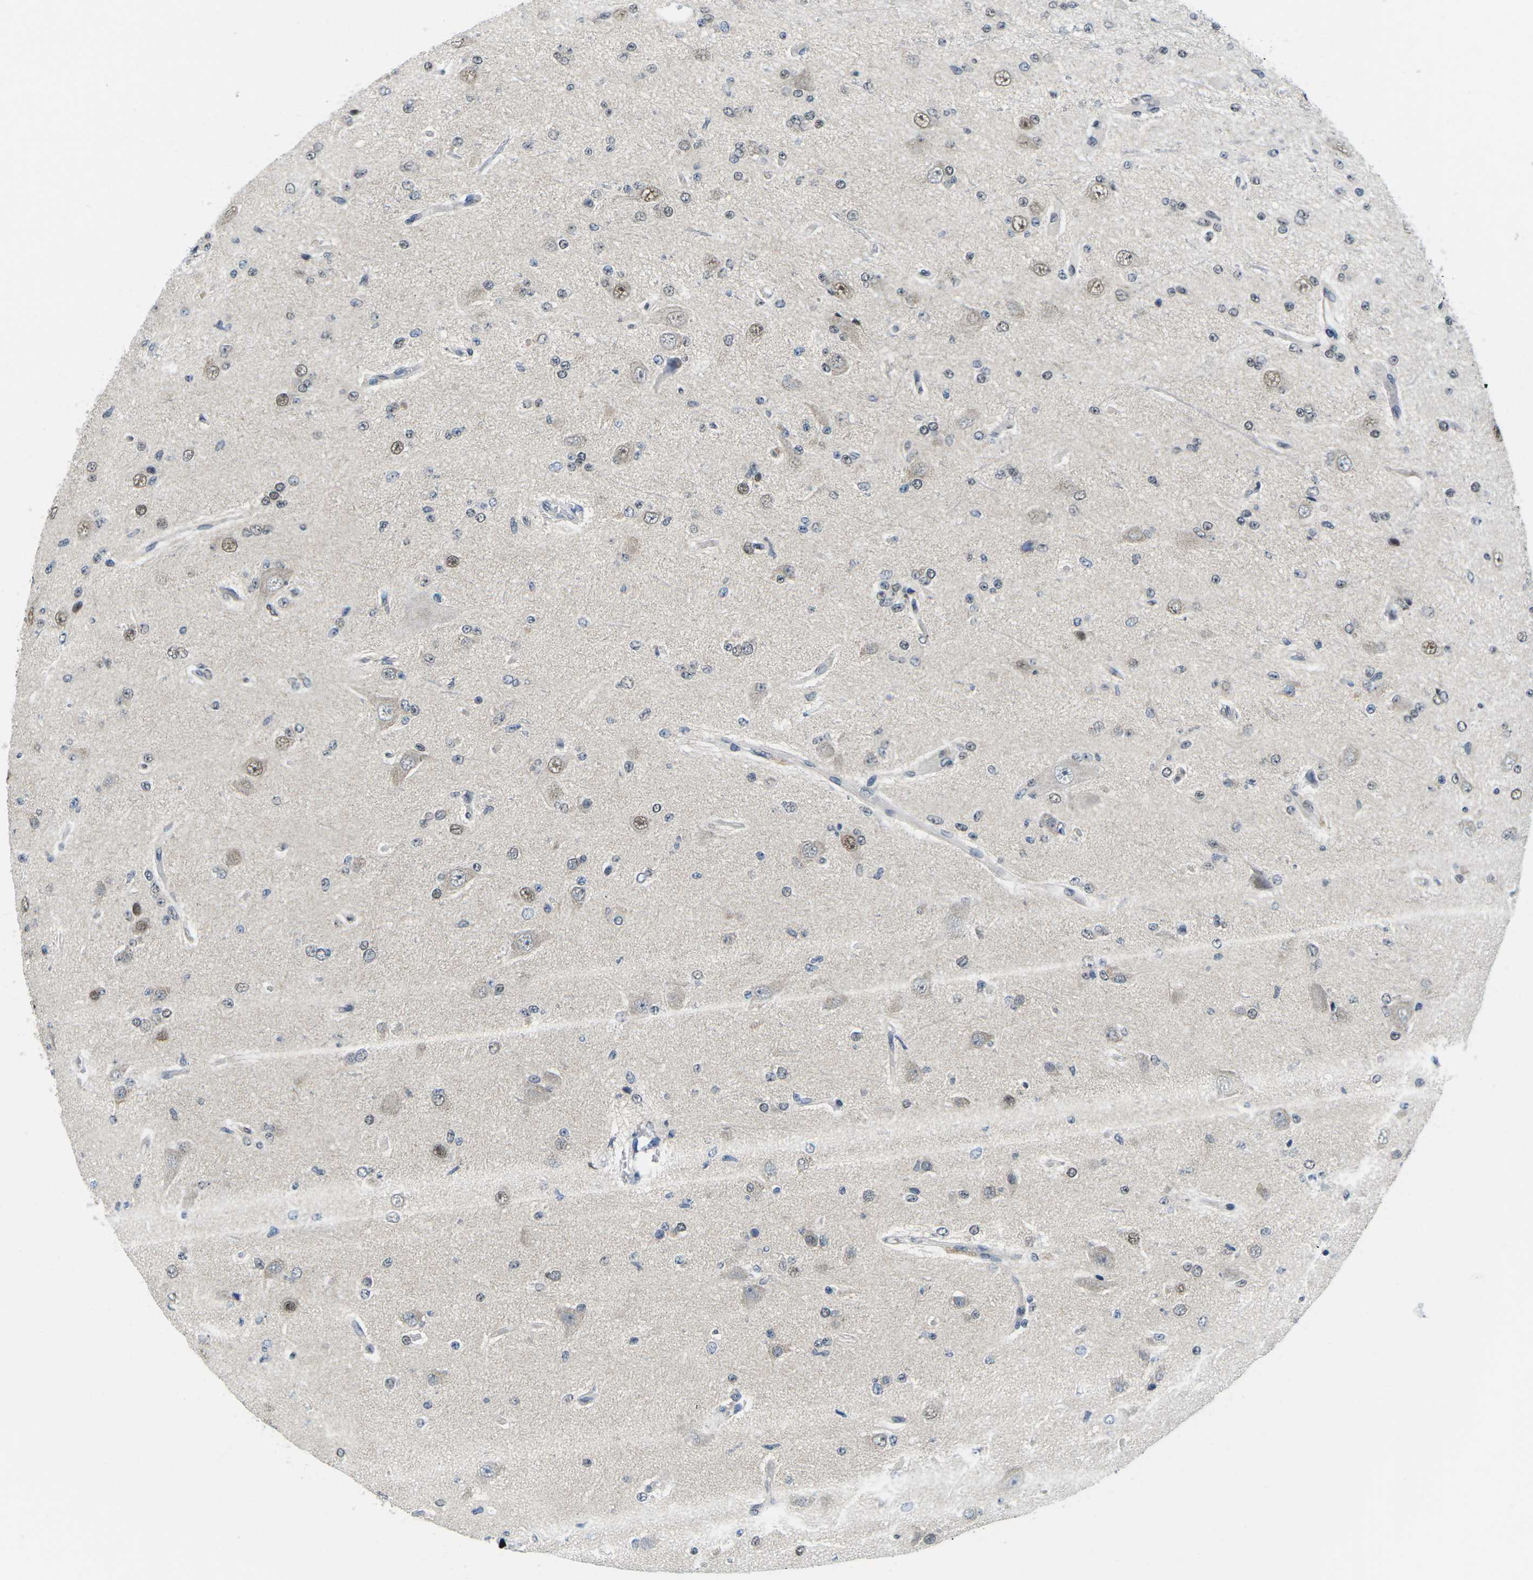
{"staining": {"intensity": "weak", "quantity": "<25%", "location": "nuclear"}, "tissue": "glioma", "cell_type": "Tumor cells", "image_type": "cancer", "snomed": [{"axis": "morphology", "description": "Glioma, malignant, Low grade"}, {"axis": "topography", "description": "Brain"}], "caption": "Tumor cells are negative for protein expression in human glioma.", "gene": "UBA7", "patient": {"sex": "male", "age": 38}}